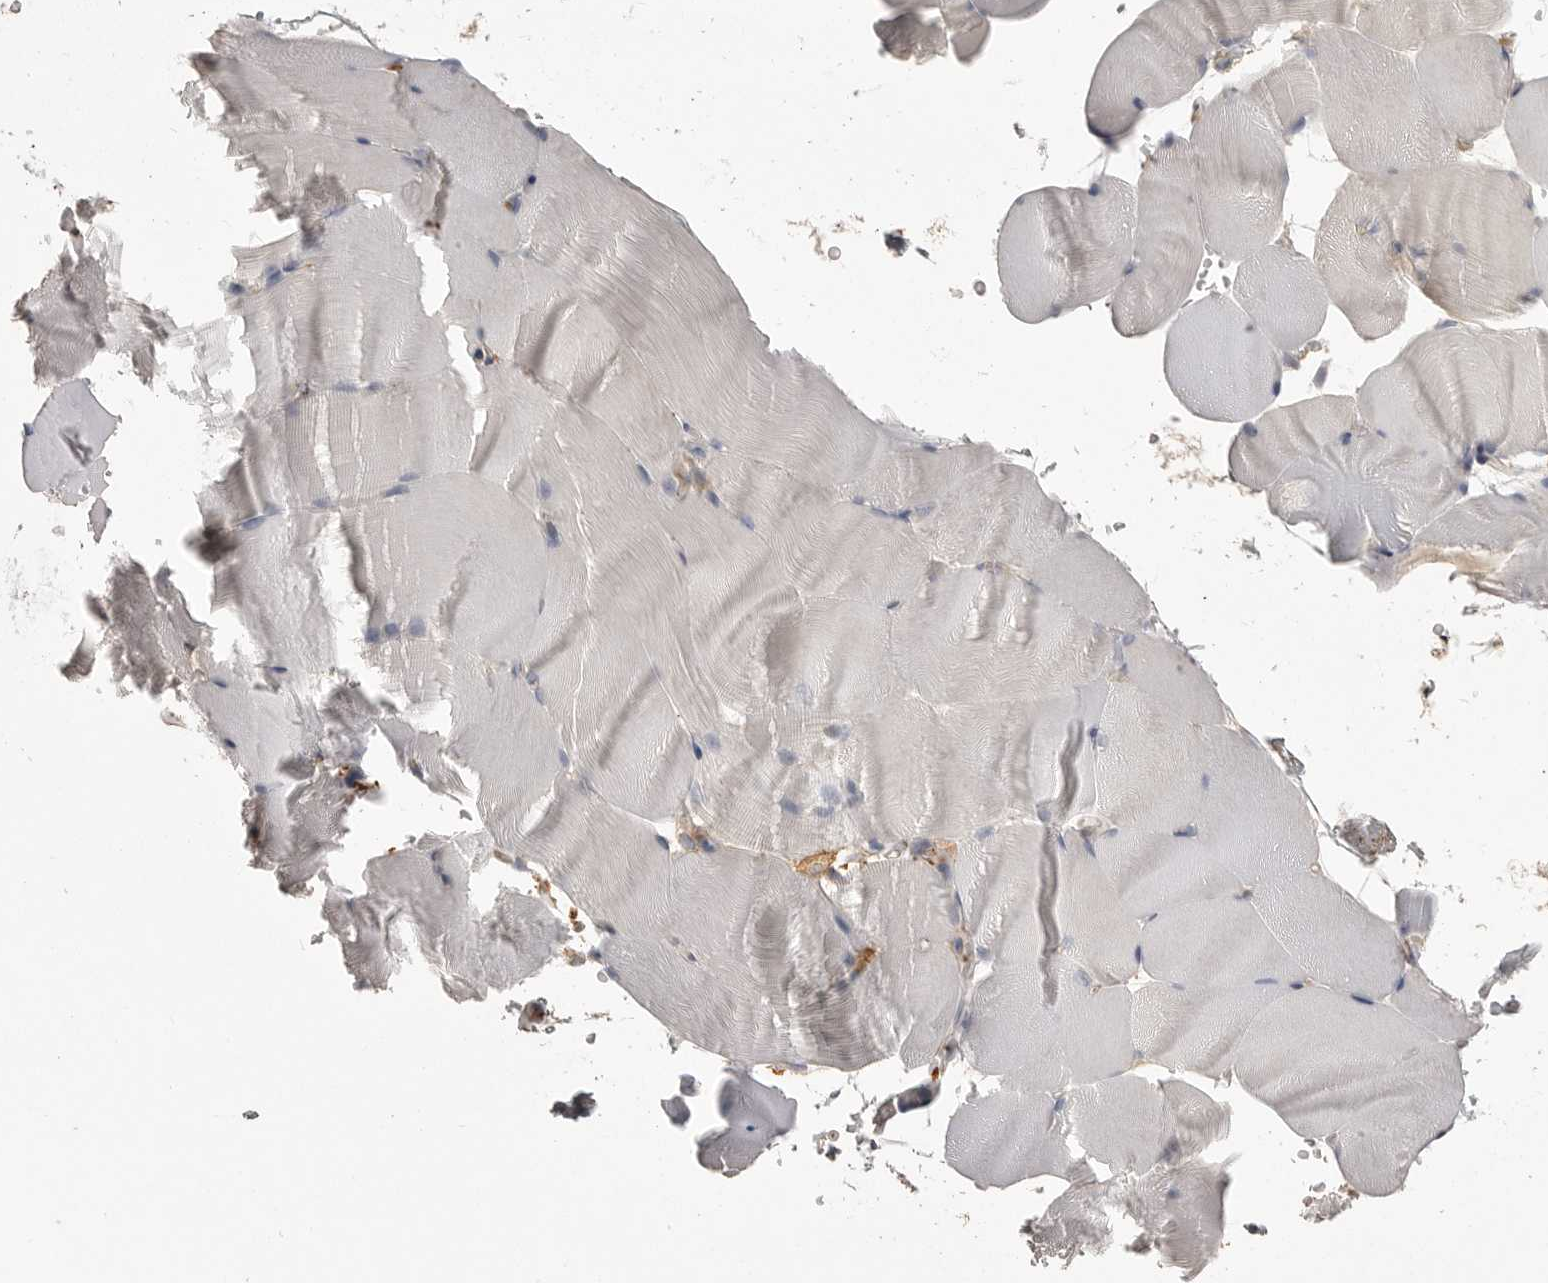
{"staining": {"intensity": "negative", "quantity": "none", "location": "none"}, "tissue": "skeletal muscle", "cell_type": "Myocytes", "image_type": "normal", "snomed": [{"axis": "morphology", "description": "Normal tissue, NOS"}, {"axis": "topography", "description": "Skeletal muscle"}, {"axis": "topography", "description": "Parathyroid gland"}], "caption": "Photomicrograph shows no protein staining in myocytes of unremarkable skeletal muscle.", "gene": "CMTM6", "patient": {"sex": "female", "age": 37}}